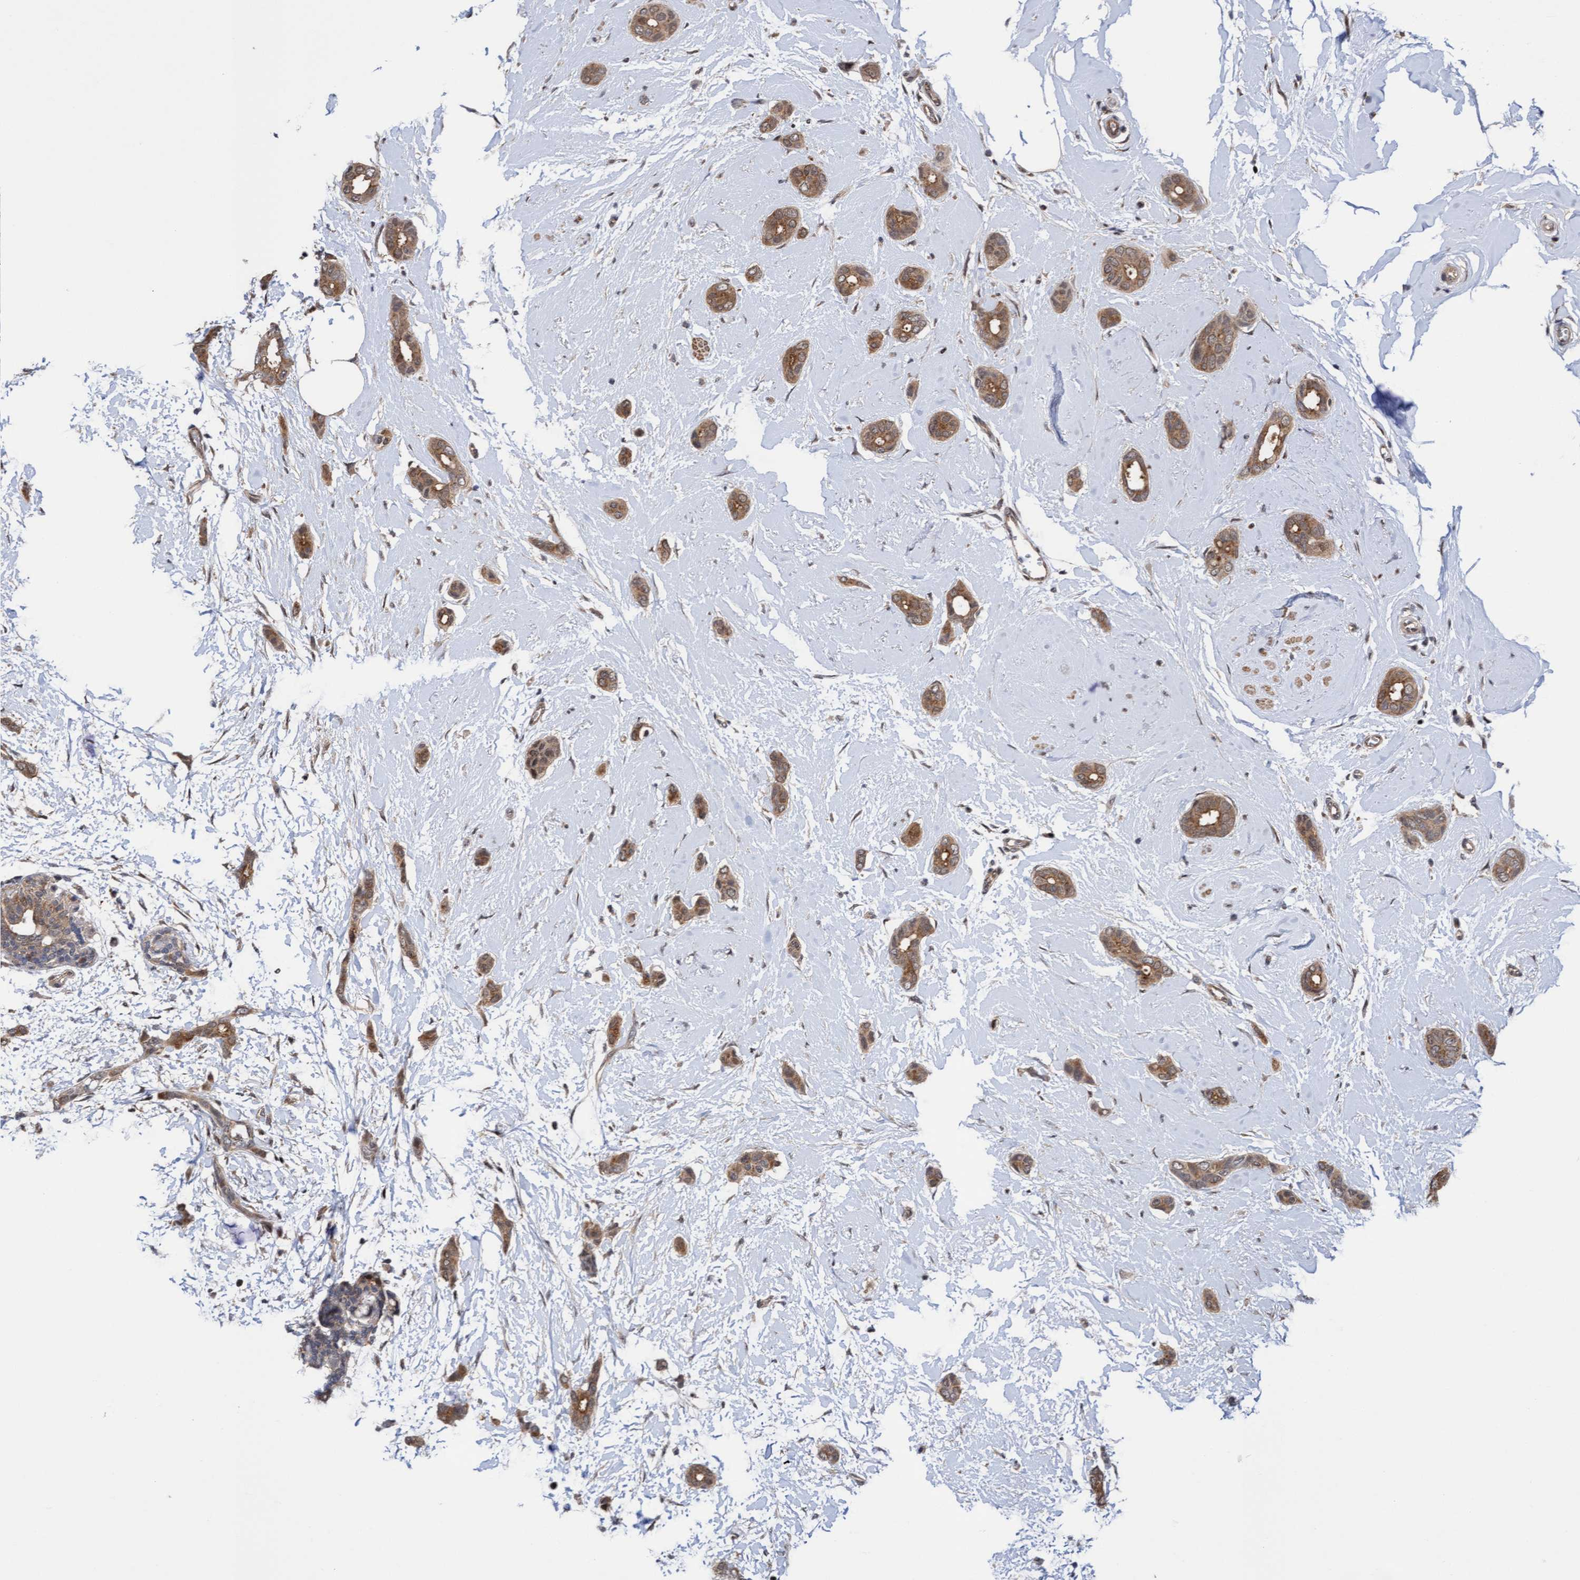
{"staining": {"intensity": "moderate", "quantity": ">75%", "location": "cytoplasmic/membranous,nuclear"}, "tissue": "breast cancer", "cell_type": "Tumor cells", "image_type": "cancer", "snomed": [{"axis": "morphology", "description": "Duct carcinoma"}, {"axis": "topography", "description": "Breast"}], "caption": "IHC of infiltrating ductal carcinoma (breast) shows medium levels of moderate cytoplasmic/membranous and nuclear positivity in about >75% of tumor cells.", "gene": "ITFG1", "patient": {"sex": "female", "age": 55}}